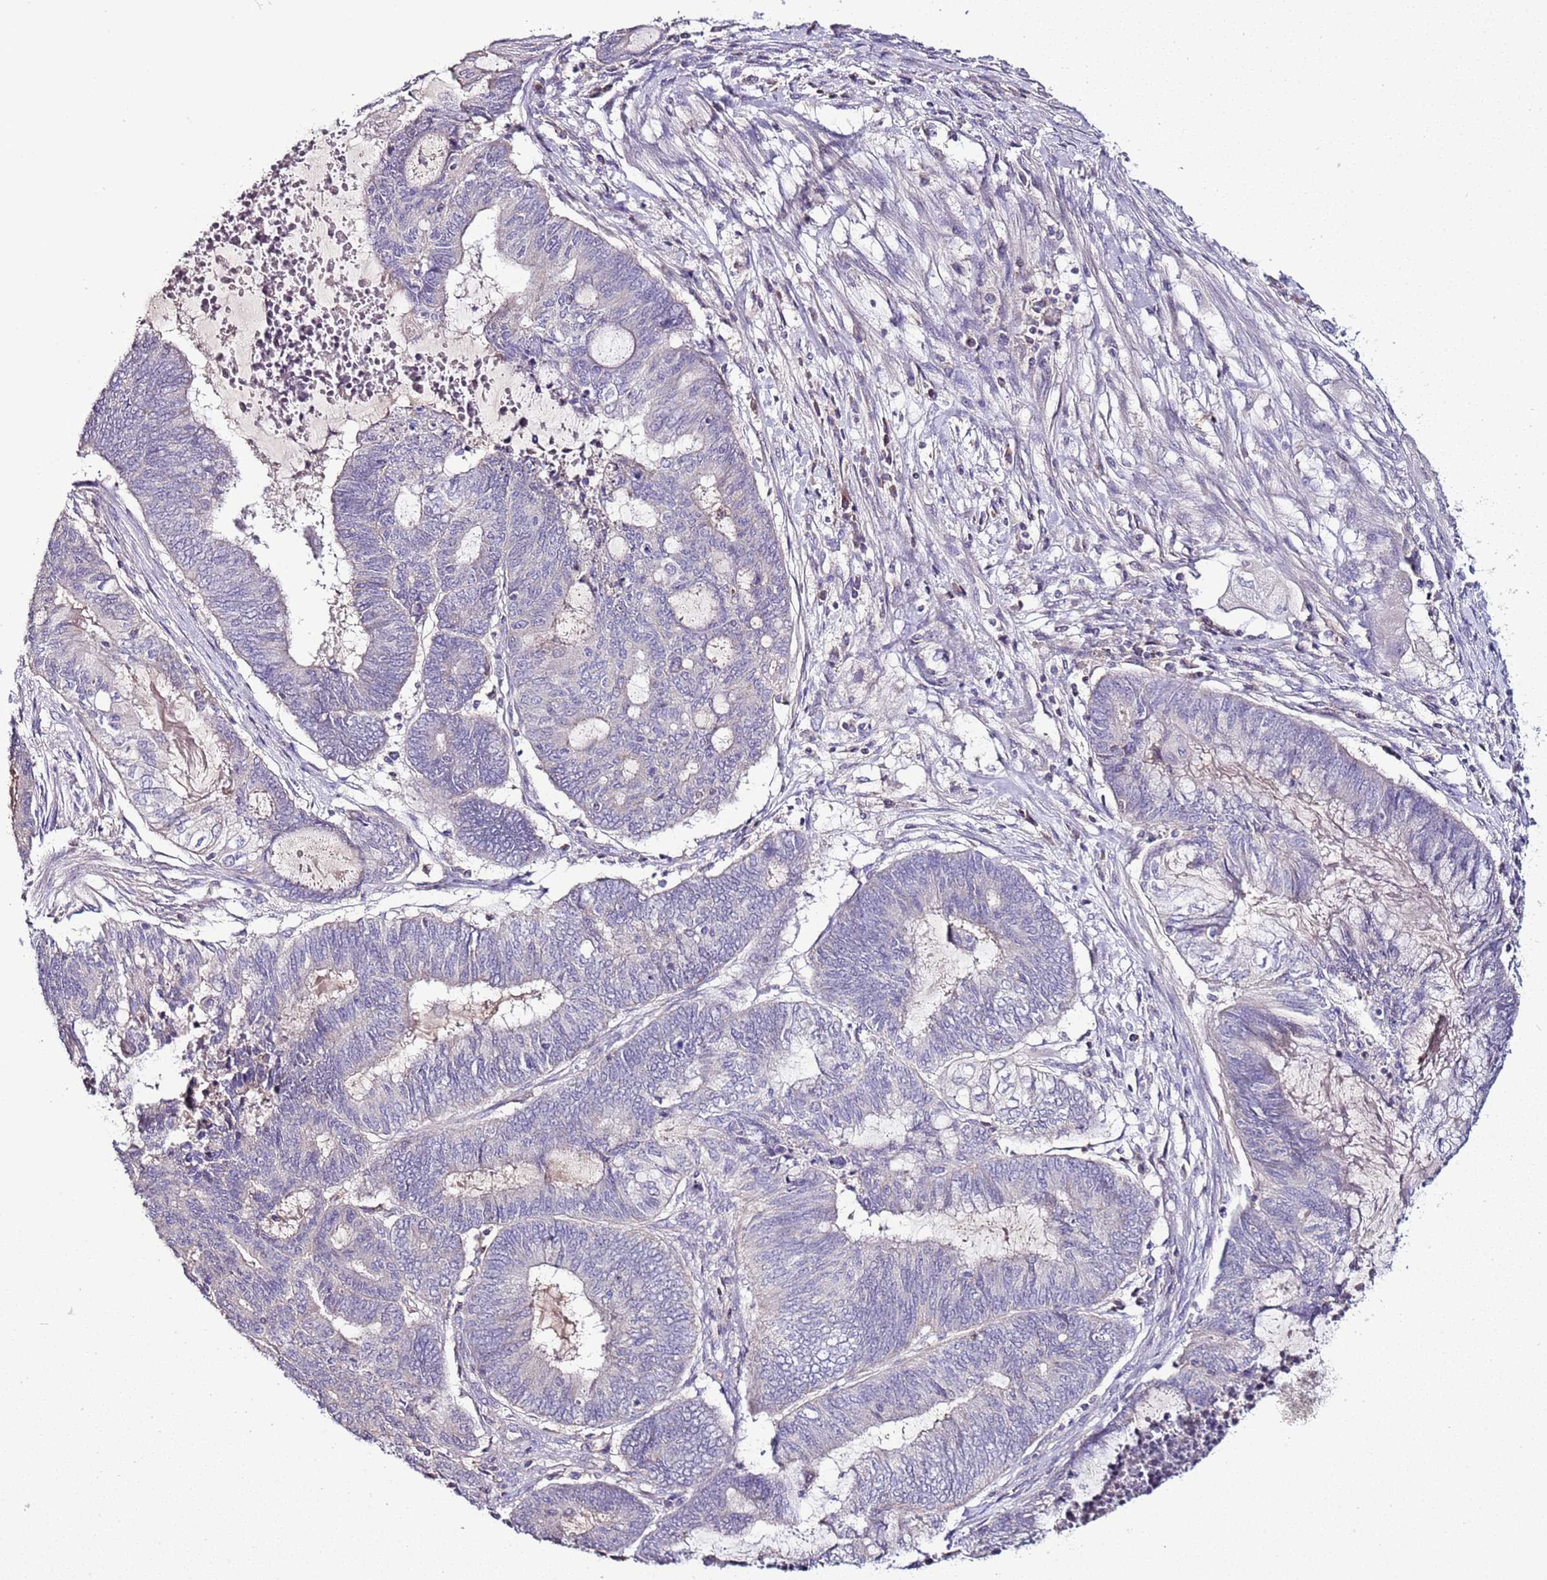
{"staining": {"intensity": "negative", "quantity": "none", "location": "none"}, "tissue": "endometrial cancer", "cell_type": "Tumor cells", "image_type": "cancer", "snomed": [{"axis": "morphology", "description": "Adenocarcinoma, NOS"}, {"axis": "topography", "description": "Uterus"}, {"axis": "topography", "description": "Endometrium"}], "caption": "This micrograph is of endometrial cancer stained with immunohistochemistry to label a protein in brown with the nuclei are counter-stained blue. There is no positivity in tumor cells. (DAB immunohistochemistry (IHC) with hematoxylin counter stain).", "gene": "IL2RG", "patient": {"sex": "female", "age": 70}}